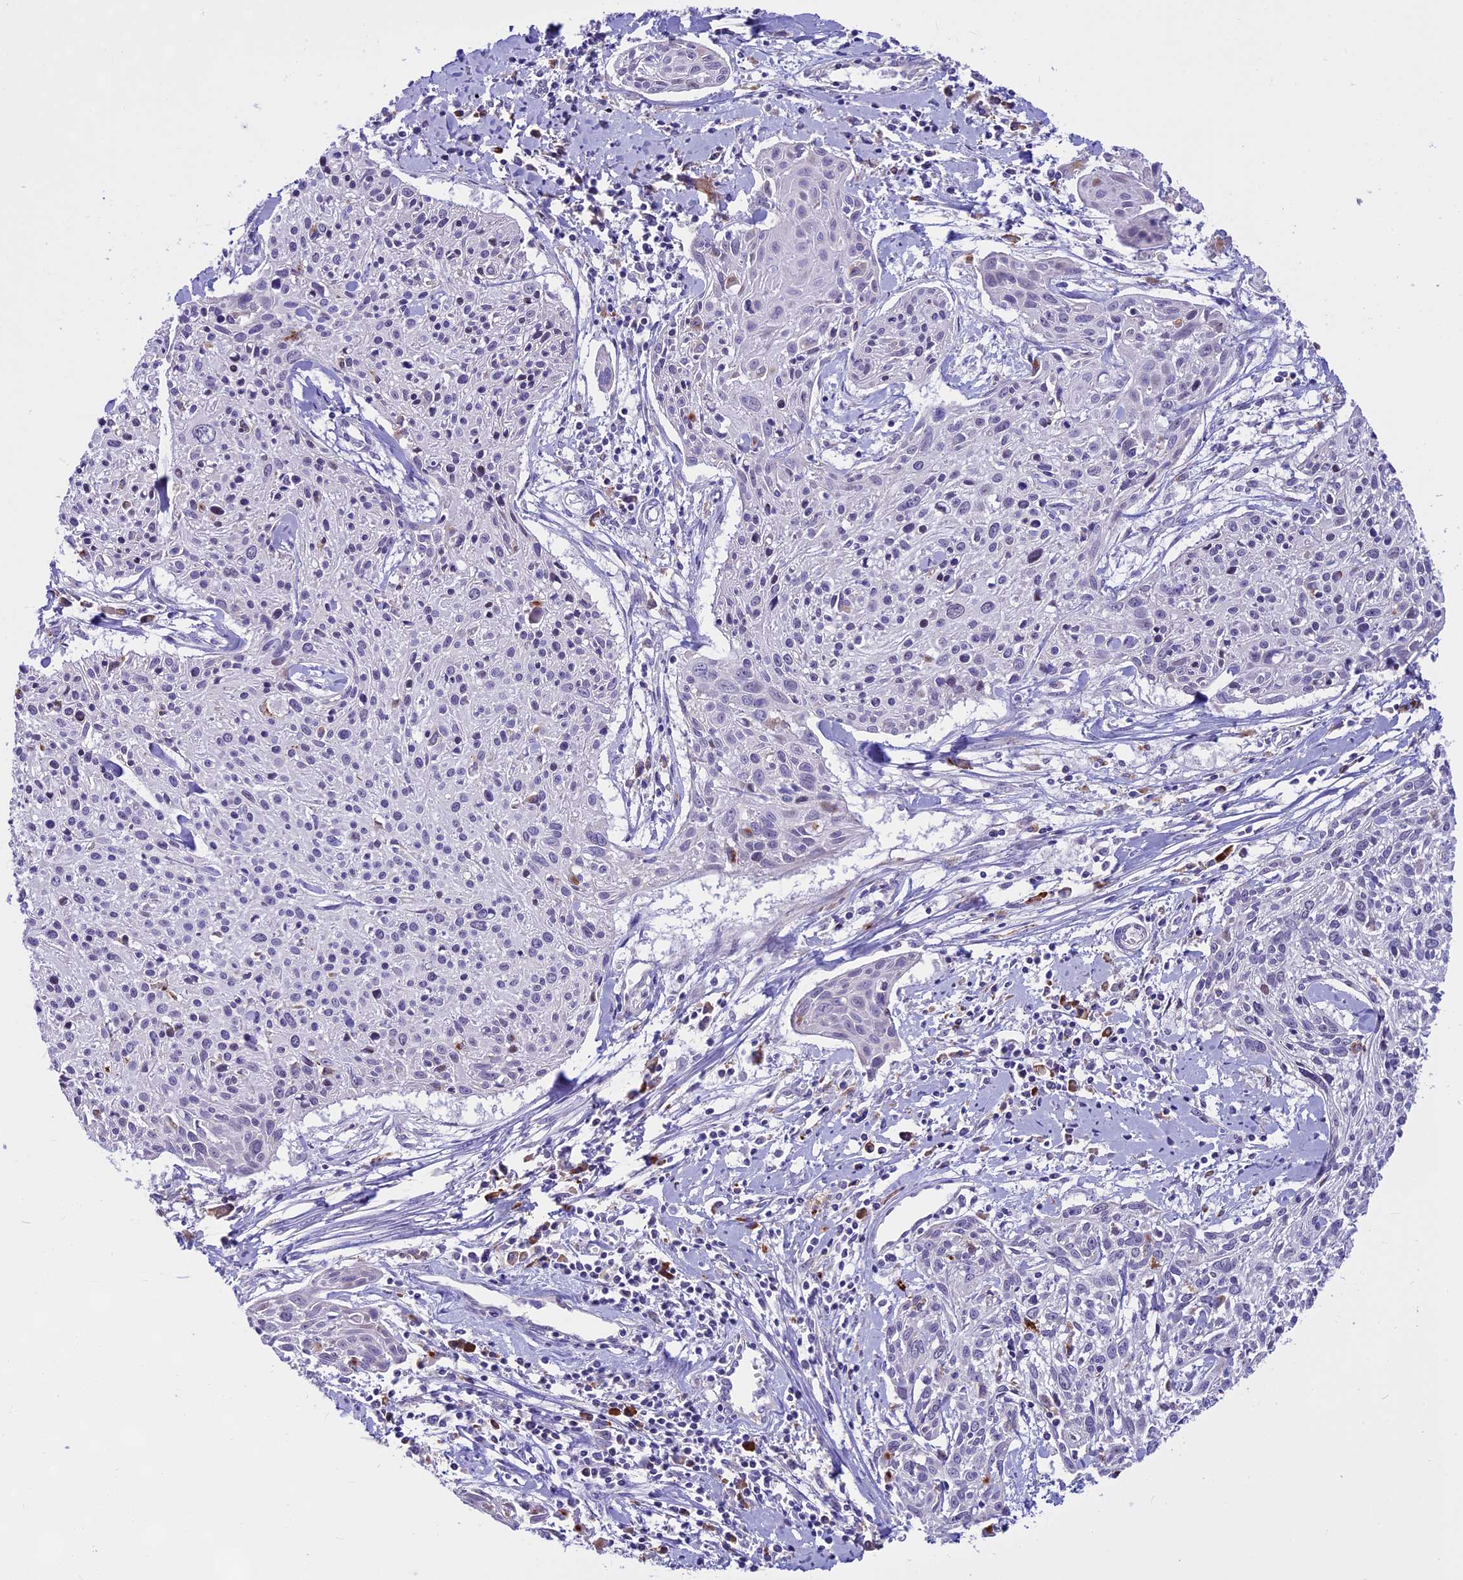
{"staining": {"intensity": "negative", "quantity": "none", "location": "none"}, "tissue": "cervical cancer", "cell_type": "Tumor cells", "image_type": "cancer", "snomed": [{"axis": "morphology", "description": "Squamous cell carcinoma, NOS"}, {"axis": "topography", "description": "Cervix"}], "caption": "High magnification brightfield microscopy of squamous cell carcinoma (cervical) stained with DAB (3,3'-diaminobenzidine) (brown) and counterstained with hematoxylin (blue): tumor cells show no significant expression. (DAB immunohistochemistry with hematoxylin counter stain).", "gene": "THRSP", "patient": {"sex": "female", "age": 51}}